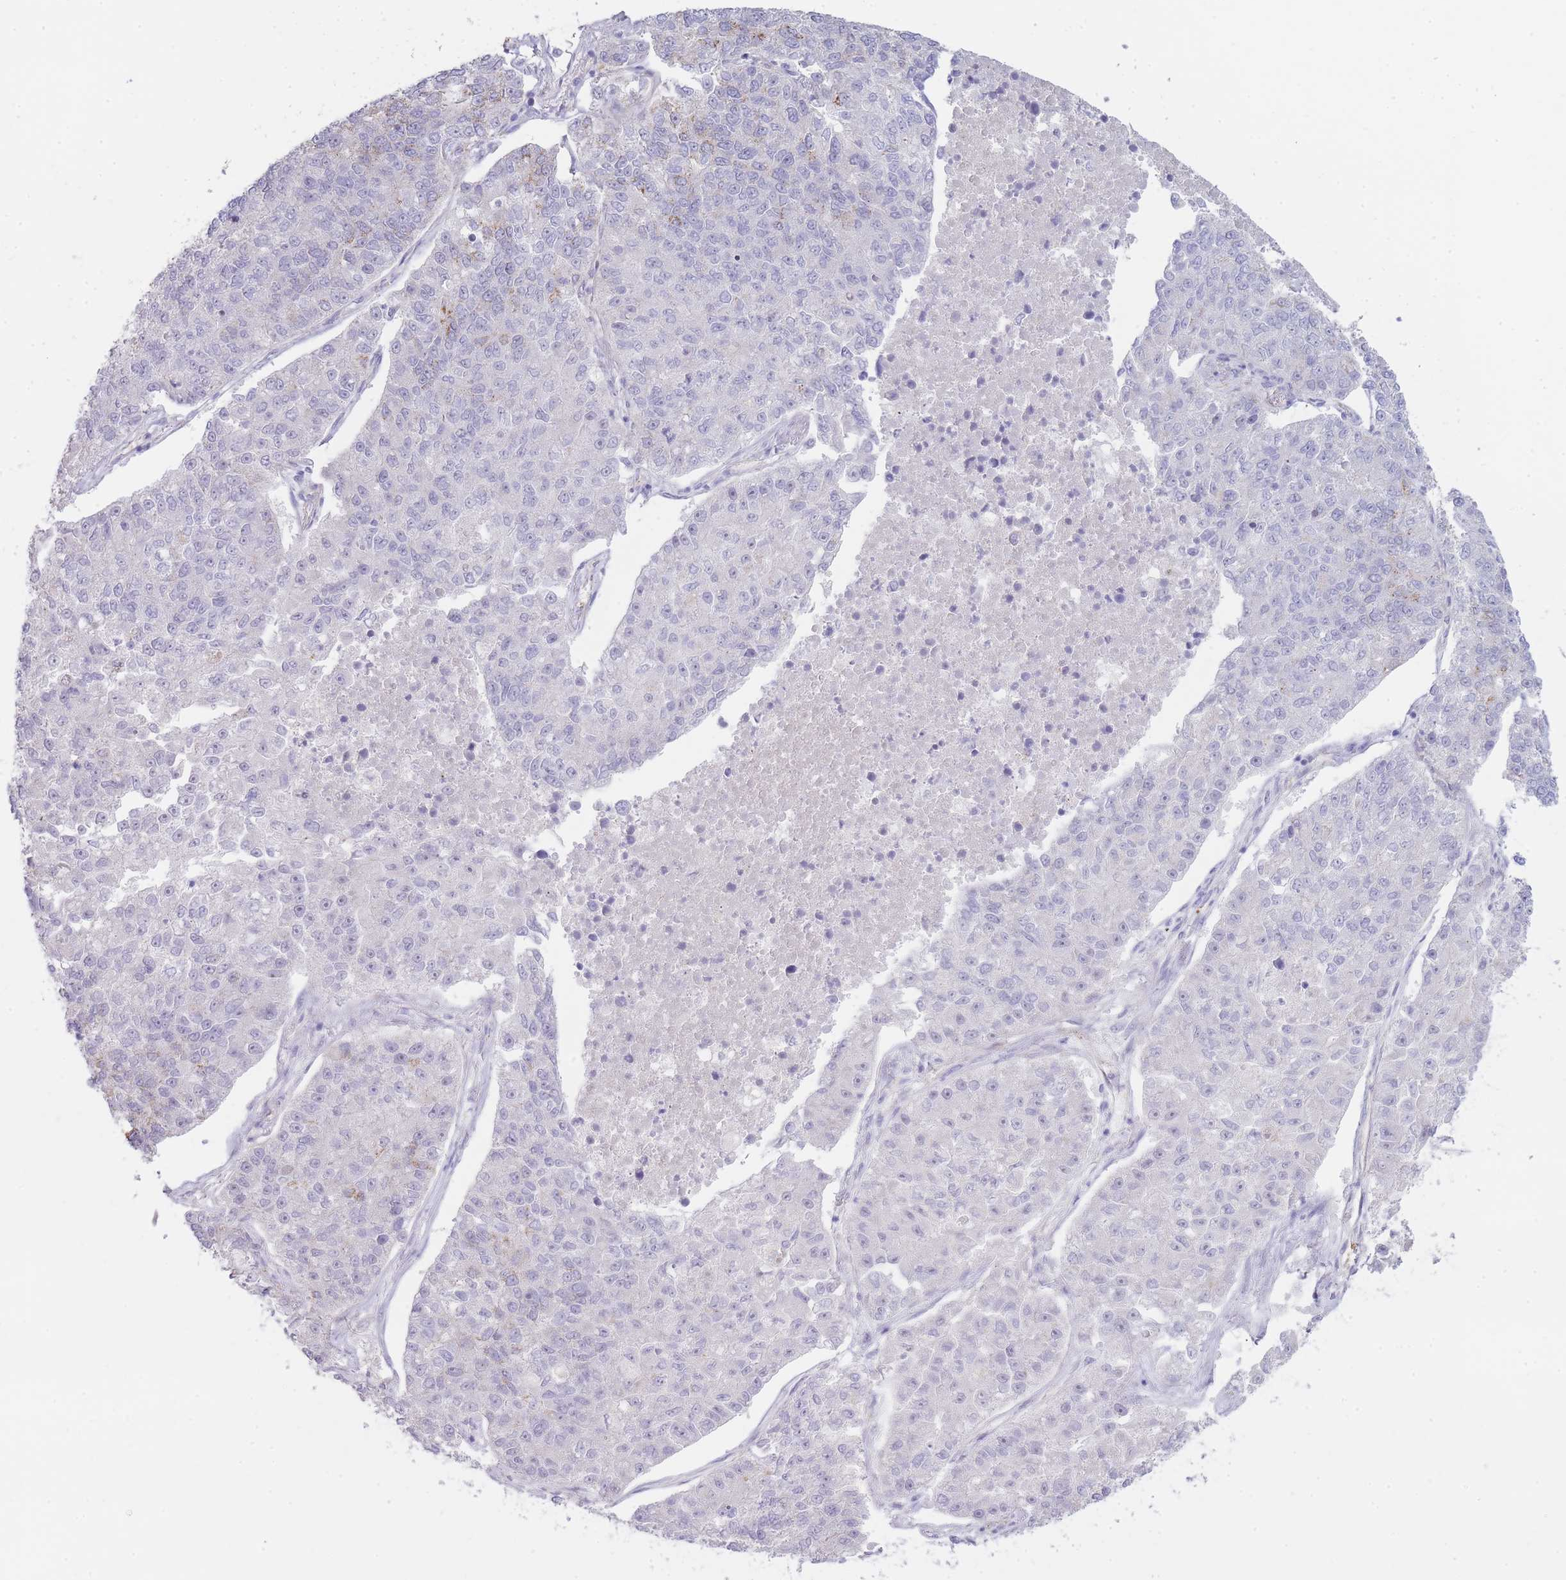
{"staining": {"intensity": "moderate", "quantity": "<25%", "location": "cytoplasmic/membranous"}, "tissue": "lung cancer", "cell_type": "Tumor cells", "image_type": "cancer", "snomed": [{"axis": "morphology", "description": "Adenocarcinoma, NOS"}, {"axis": "topography", "description": "Lung"}], "caption": "Tumor cells display low levels of moderate cytoplasmic/membranous staining in approximately <25% of cells in lung cancer.", "gene": "UTP14A", "patient": {"sex": "male", "age": 49}}